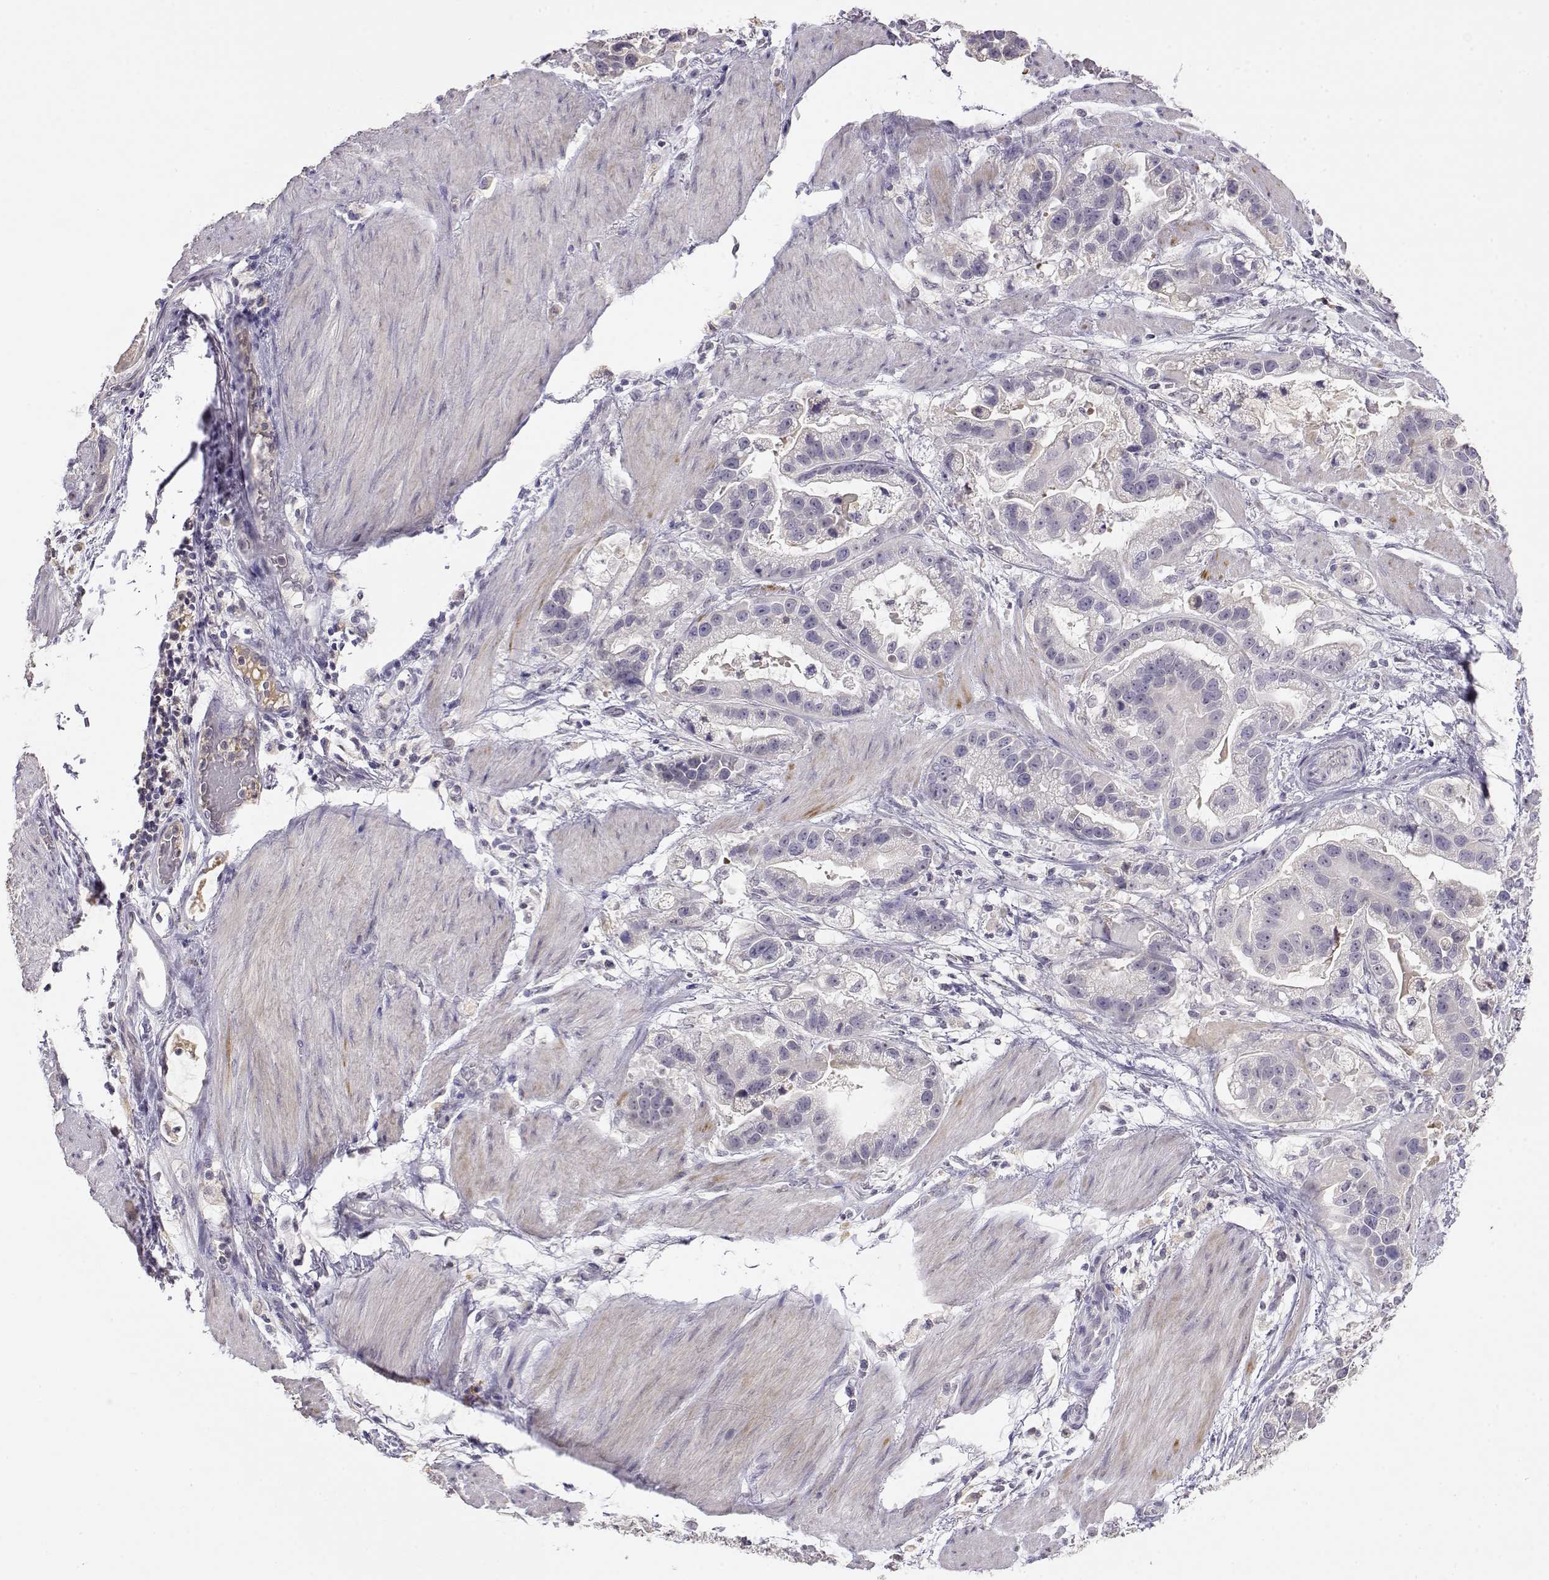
{"staining": {"intensity": "negative", "quantity": "none", "location": "none"}, "tissue": "stomach cancer", "cell_type": "Tumor cells", "image_type": "cancer", "snomed": [{"axis": "morphology", "description": "Adenocarcinoma, NOS"}, {"axis": "topography", "description": "Stomach"}], "caption": "Stomach cancer (adenocarcinoma) was stained to show a protein in brown. There is no significant expression in tumor cells.", "gene": "TACR1", "patient": {"sex": "male", "age": 59}}